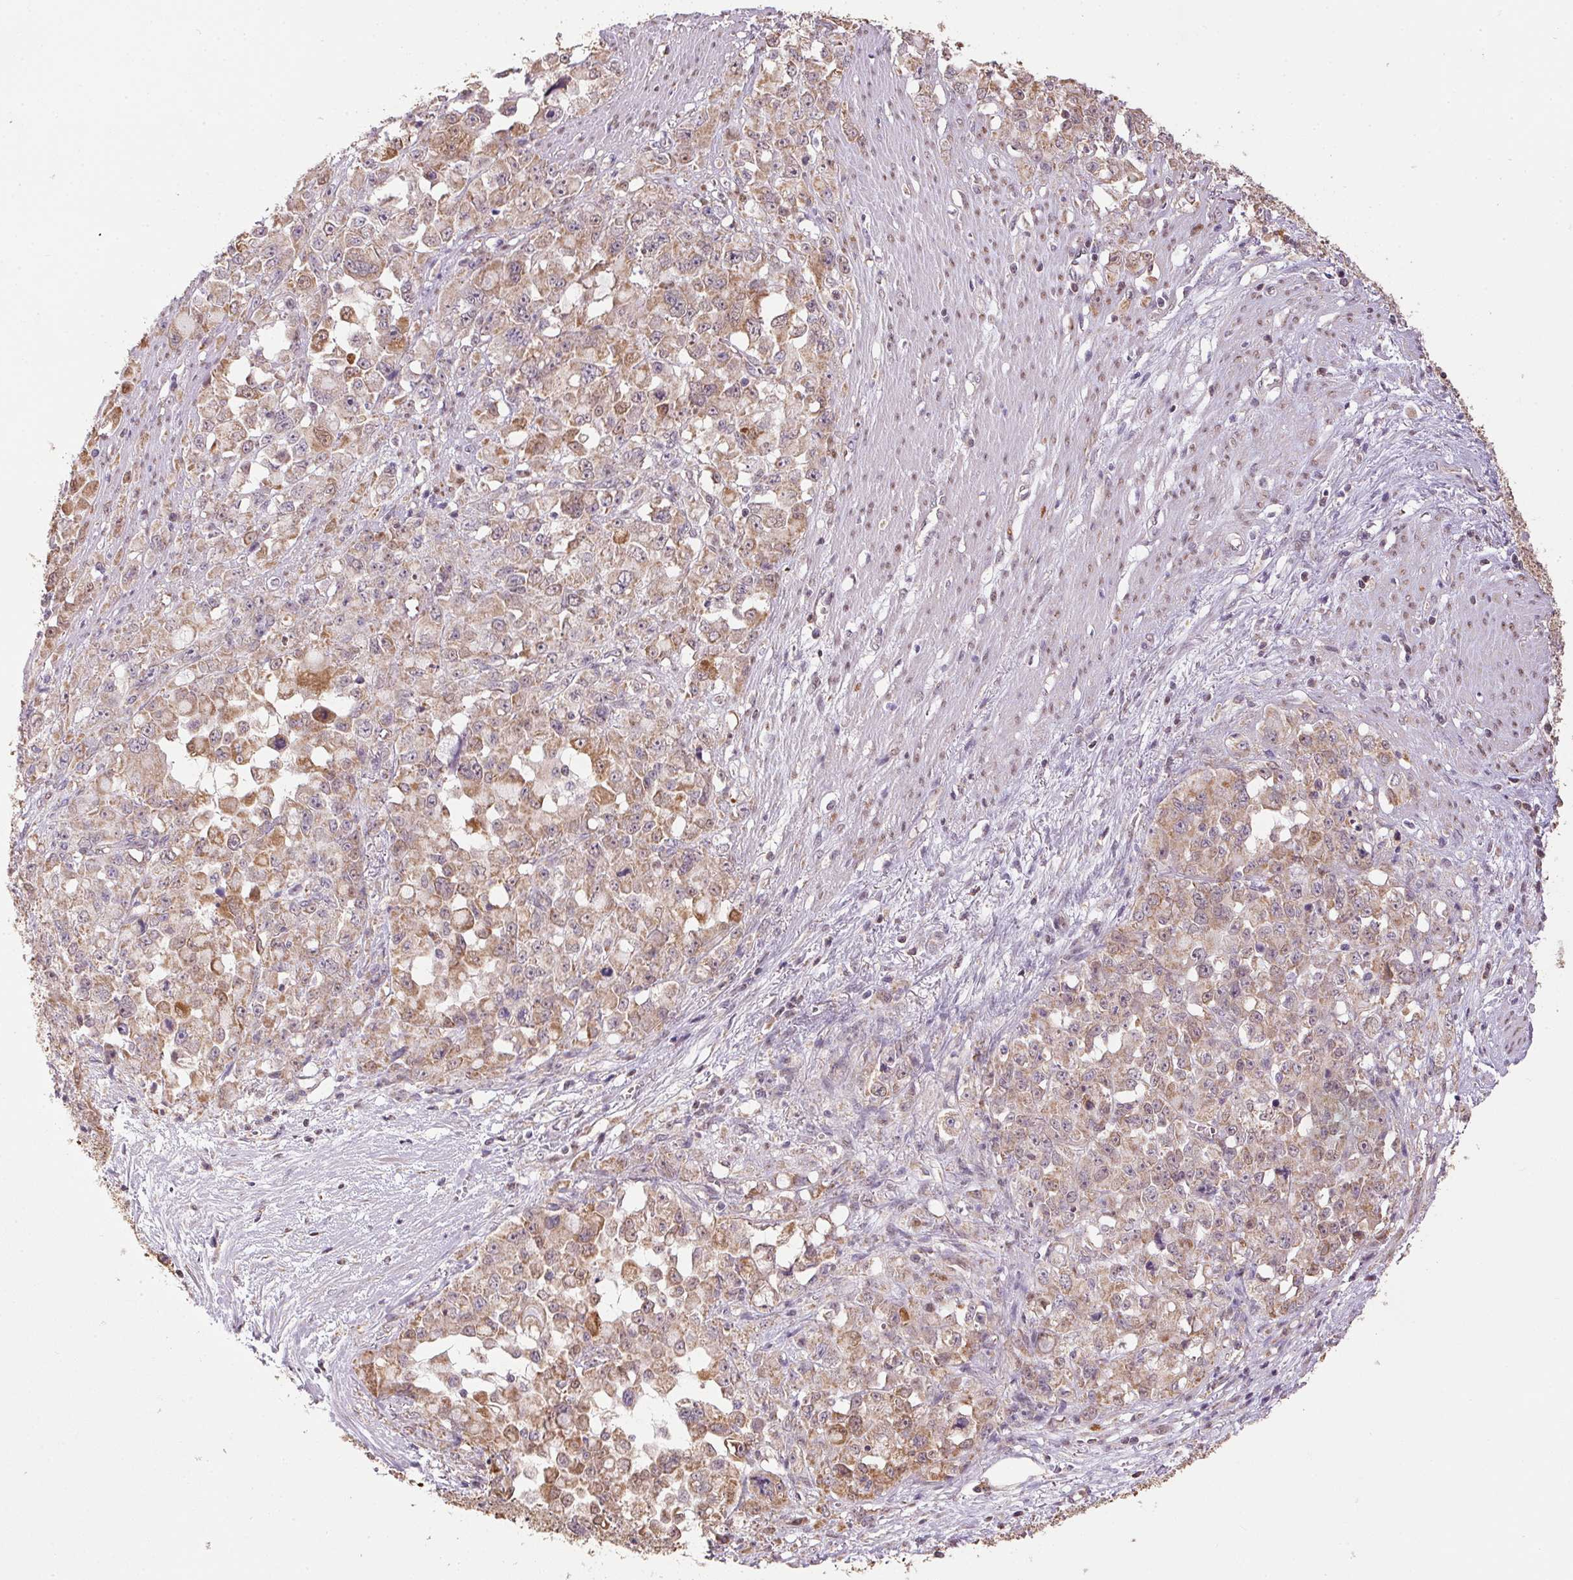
{"staining": {"intensity": "moderate", "quantity": "25%-75%", "location": "cytoplasmic/membranous"}, "tissue": "stomach cancer", "cell_type": "Tumor cells", "image_type": "cancer", "snomed": [{"axis": "morphology", "description": "Adenocarcinoma, NOS"}, {"axis": "topography", "description": "Stomach"}], "caption": "A histopathology image showing moderate cytoplasmic/membranous staining in approximately 25%-75% of tumor cells in stomach cancer, as visualized by brown immunohistochemical staining.", "gene": "SC5D", "patient": {"sex": "female", "age": 76}}